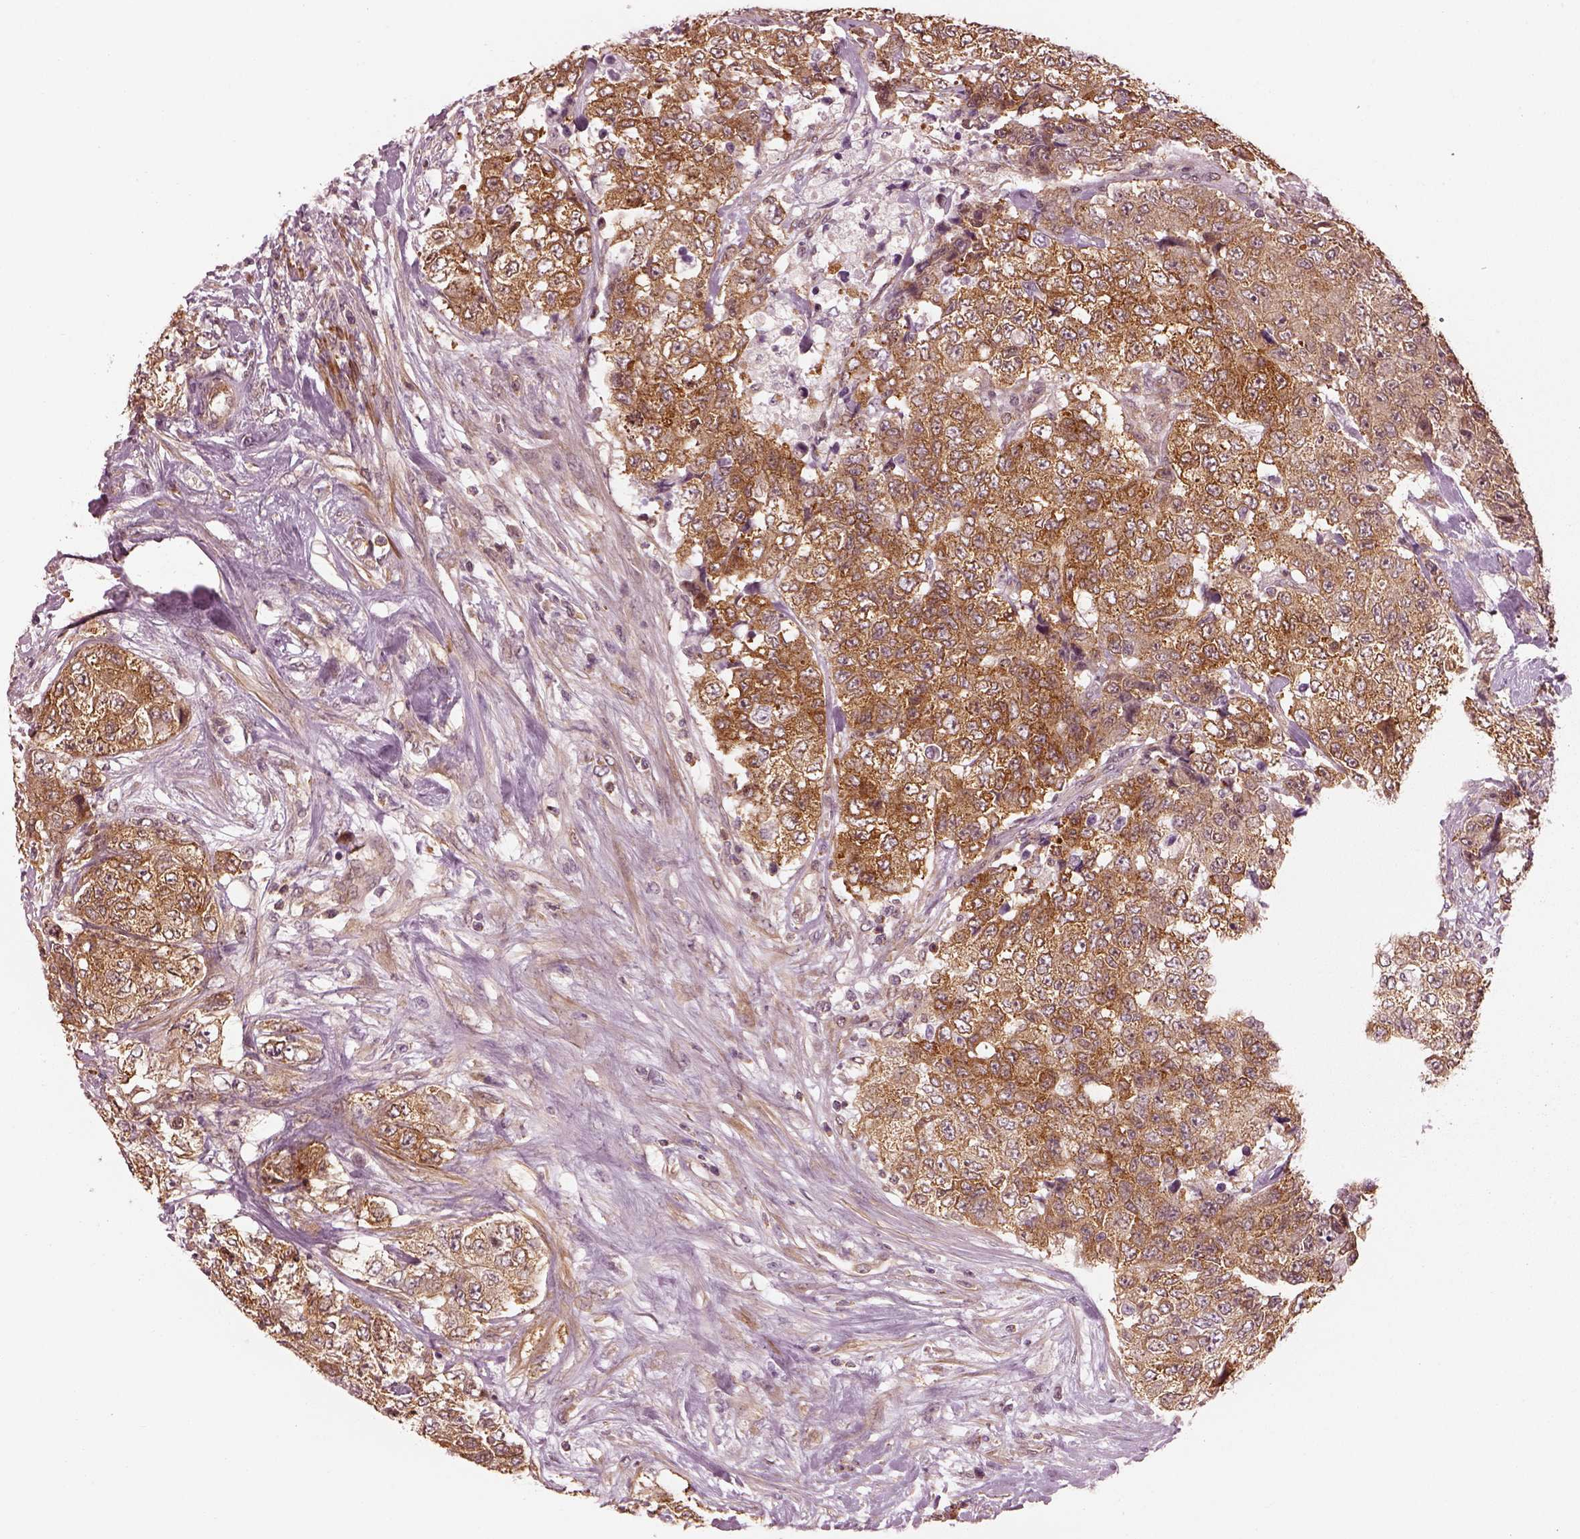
{"staining": {"intensity": "moderate", "quantity": "25%-75%", "location": "cytoplasmic/membranous"}, "tissue": "urothelial cancer", "cell_type": "Tumor cells", "image_type": "cancer", "snomed": [{"axis": "morphology", "description": "Urothelial carcinoma, High grade"}, {"axis": "topography", "description": "Urinary bladder"}], "caption": "The photomicrograph displays immunohistochemical staining of urothelial cancer. There is moderate cytoplasmic/membranous positivity is seen in about 25%-75% of tumor cells. (DAB IHC, brown staining for protein, blue staining for nuclei).", "gene": "LSM14A", "patient": {"sex": "female", "age": 78}}